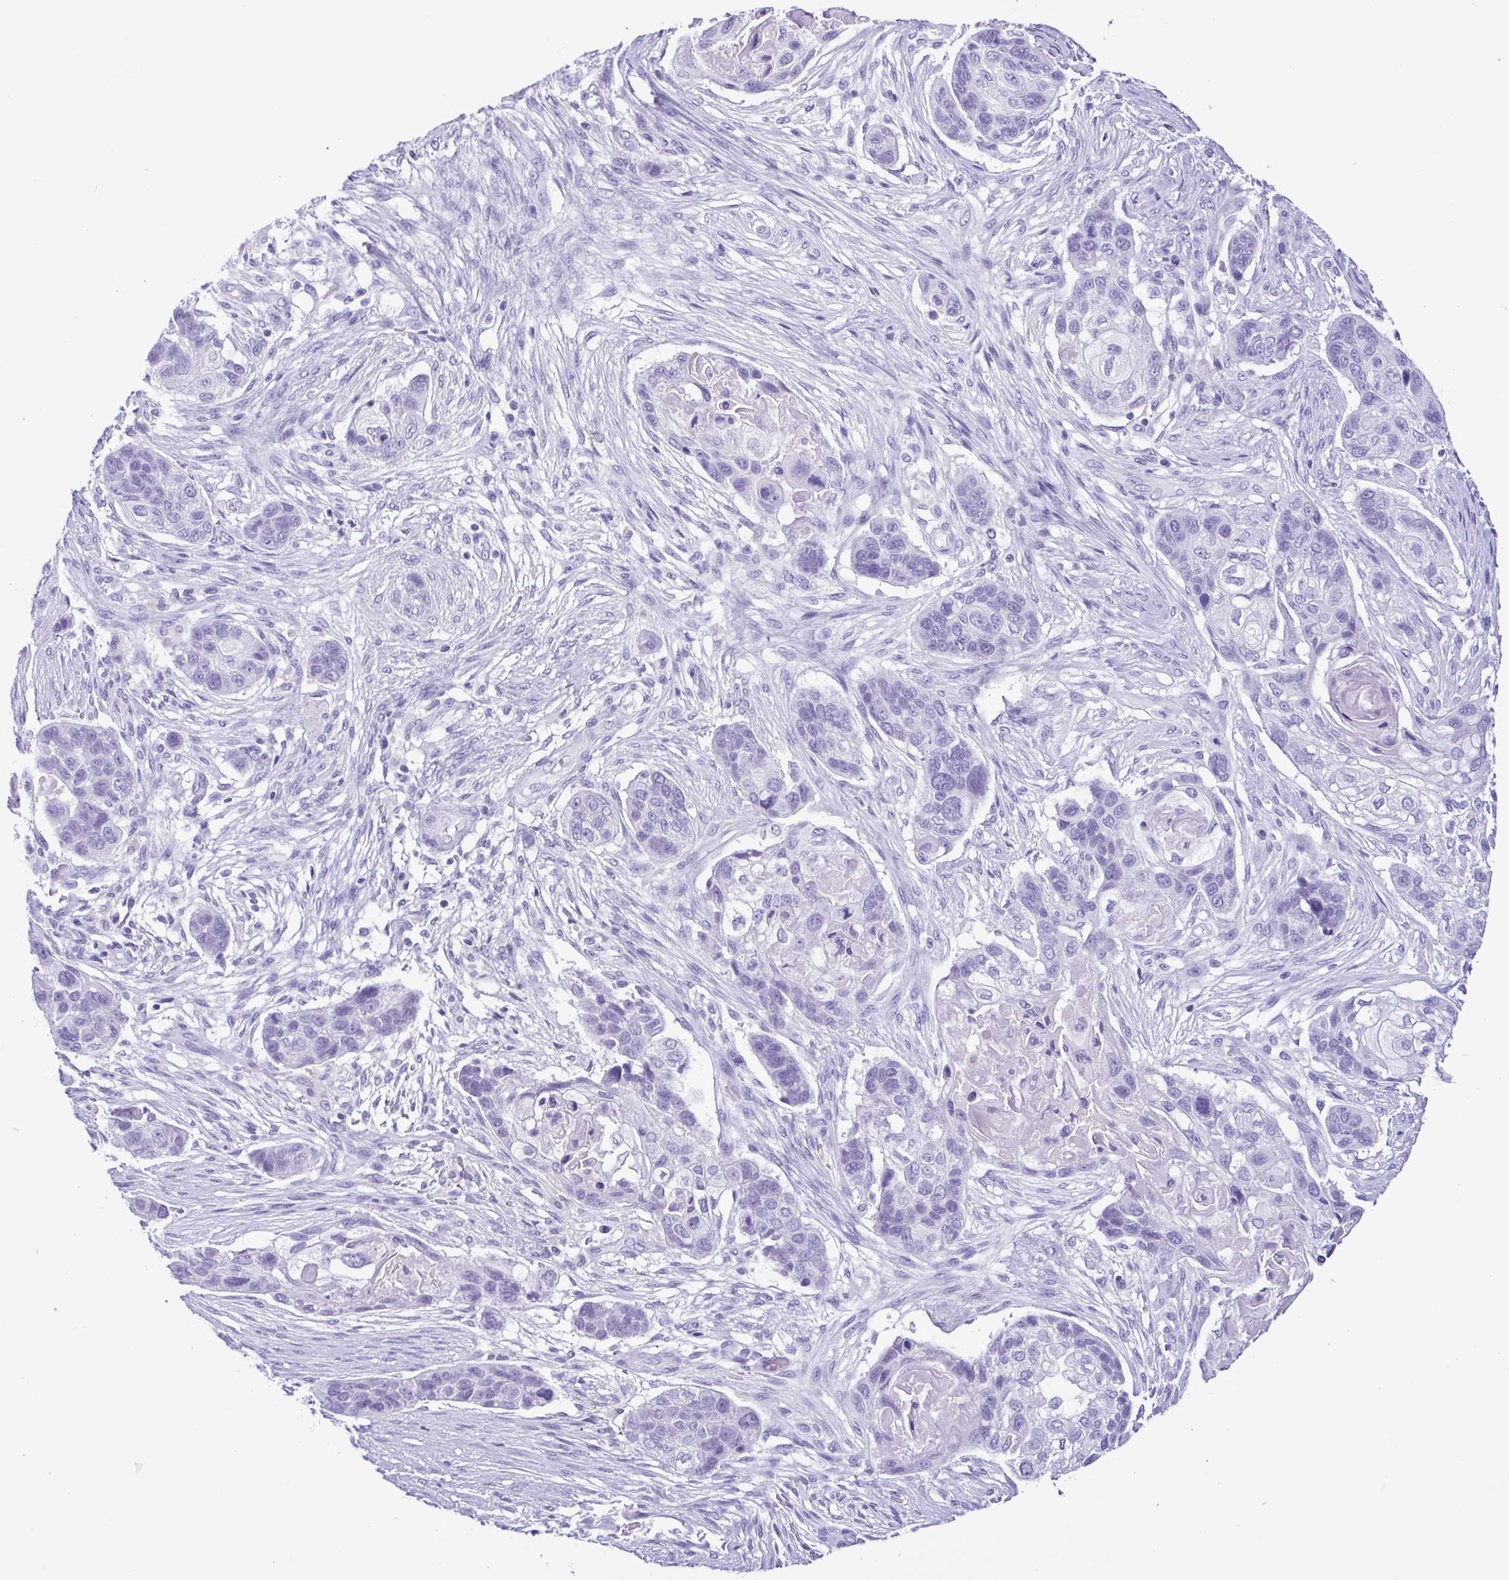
{"staining": {"intensity": "negative", "quantity": "none", "location": "none"}, "tissue": "lung cancer", "cell_type": "Tumor cells", "image_type": "cancer", "snomed": [{"axis": "morphology", "description": "Squamous cell carcinoma, NOS"}, {"axis": "topography", "description": "Lung"}], "caption": "Human lung cancer stained for a protein using immunohistochemistry displays no expression in tumor cells.", "gene": "SPATA16", "patient": {"sex": "male", "age": 69}}